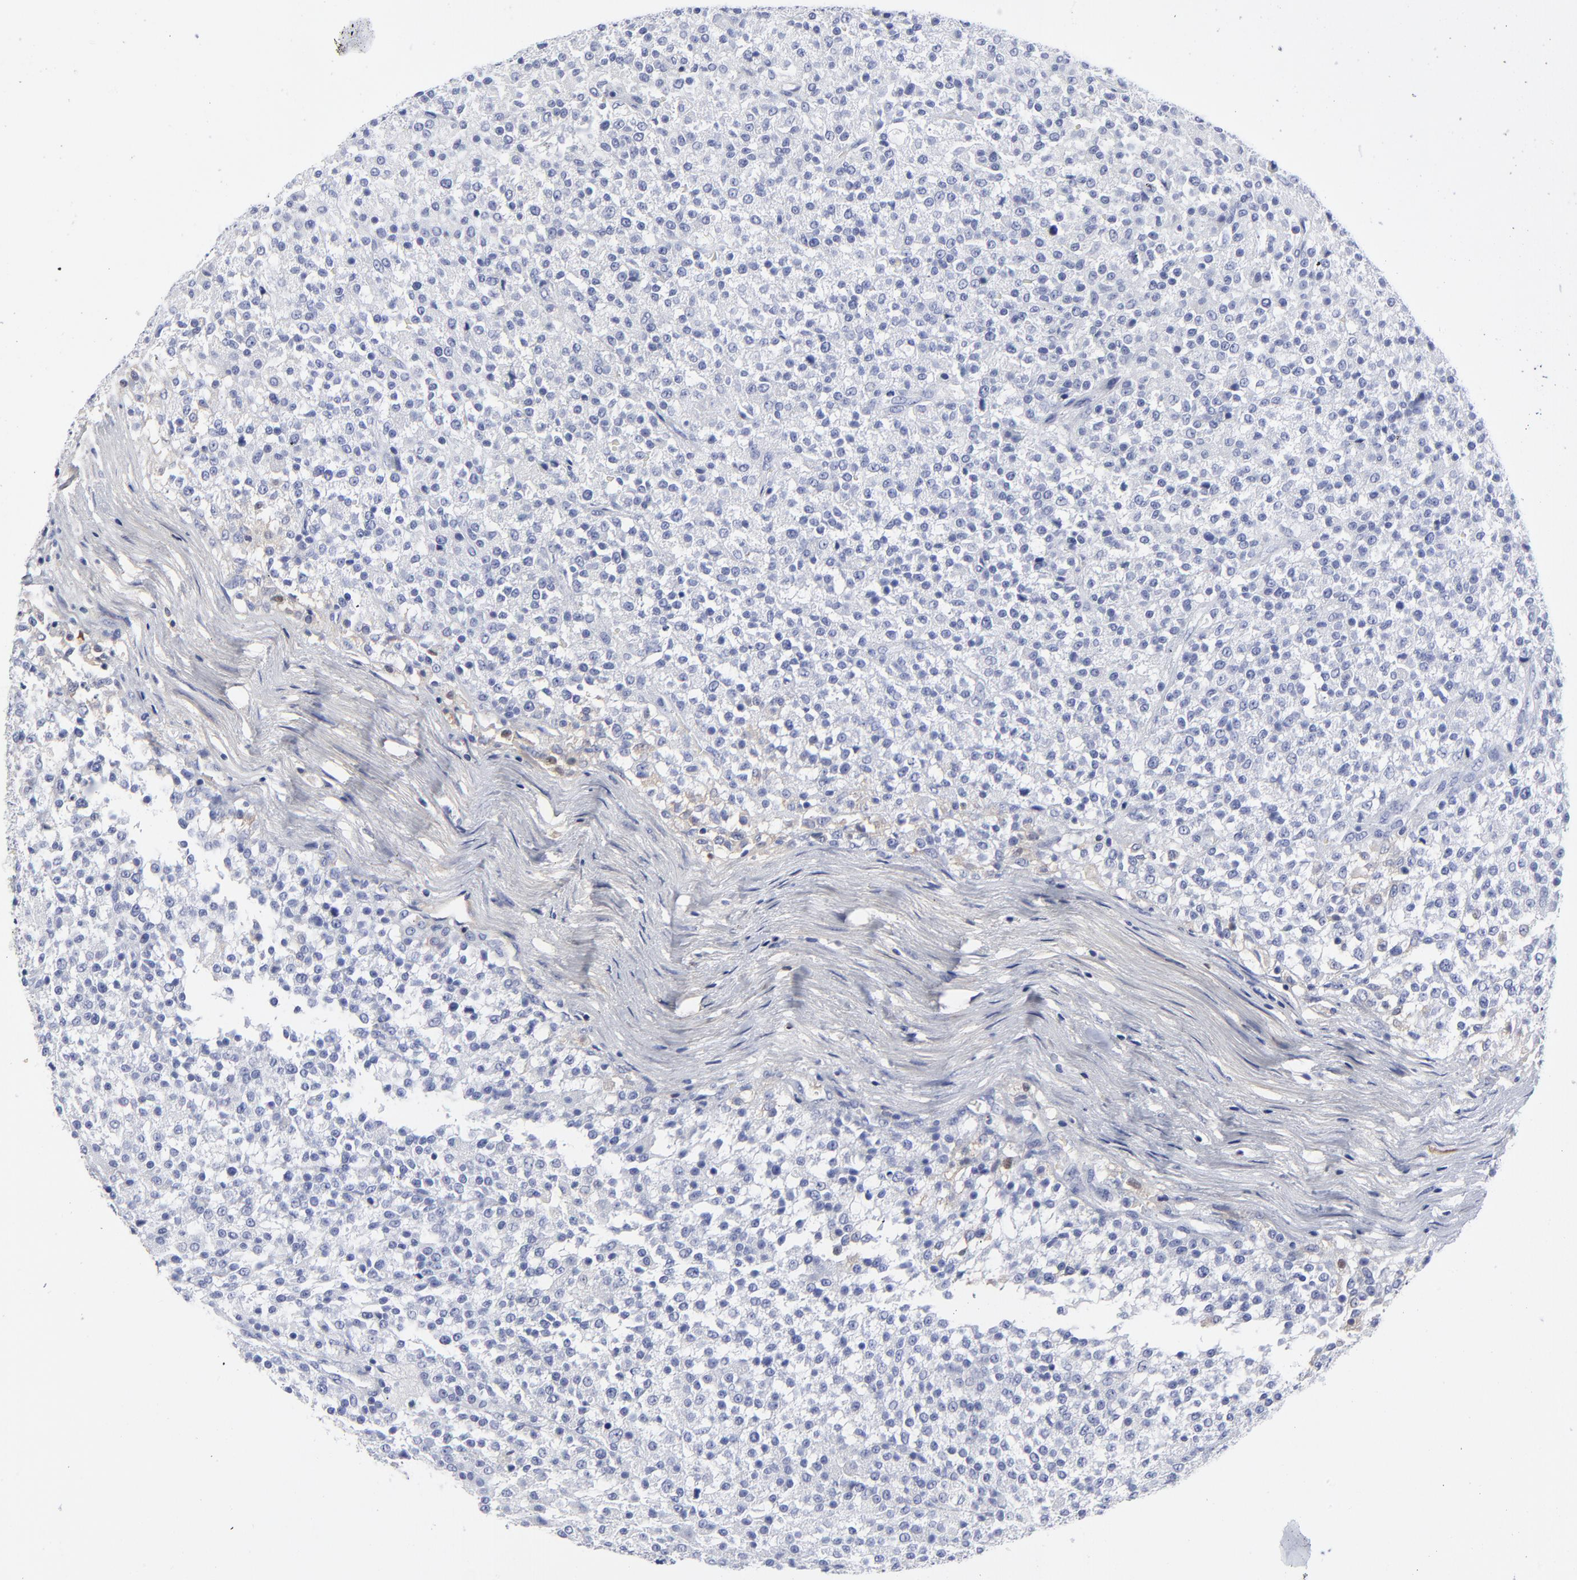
{"staining": {"intensity": "negative", "quantity": "none", "location": "none"}, "tissue": "testis cancer", "cell_type": "Tumor cells", "image_type": "cancer", "snomed": [{"axis": "morphology", "description": "Seminoma, NOS"}, {"axis": "topography", "description": "Testis"}], "caption": "Tumor cells are negative for brown protein staining in testis cancer (seminoma).", "gene": "DCN", "patient": {"sex": "male", "age": 59}}